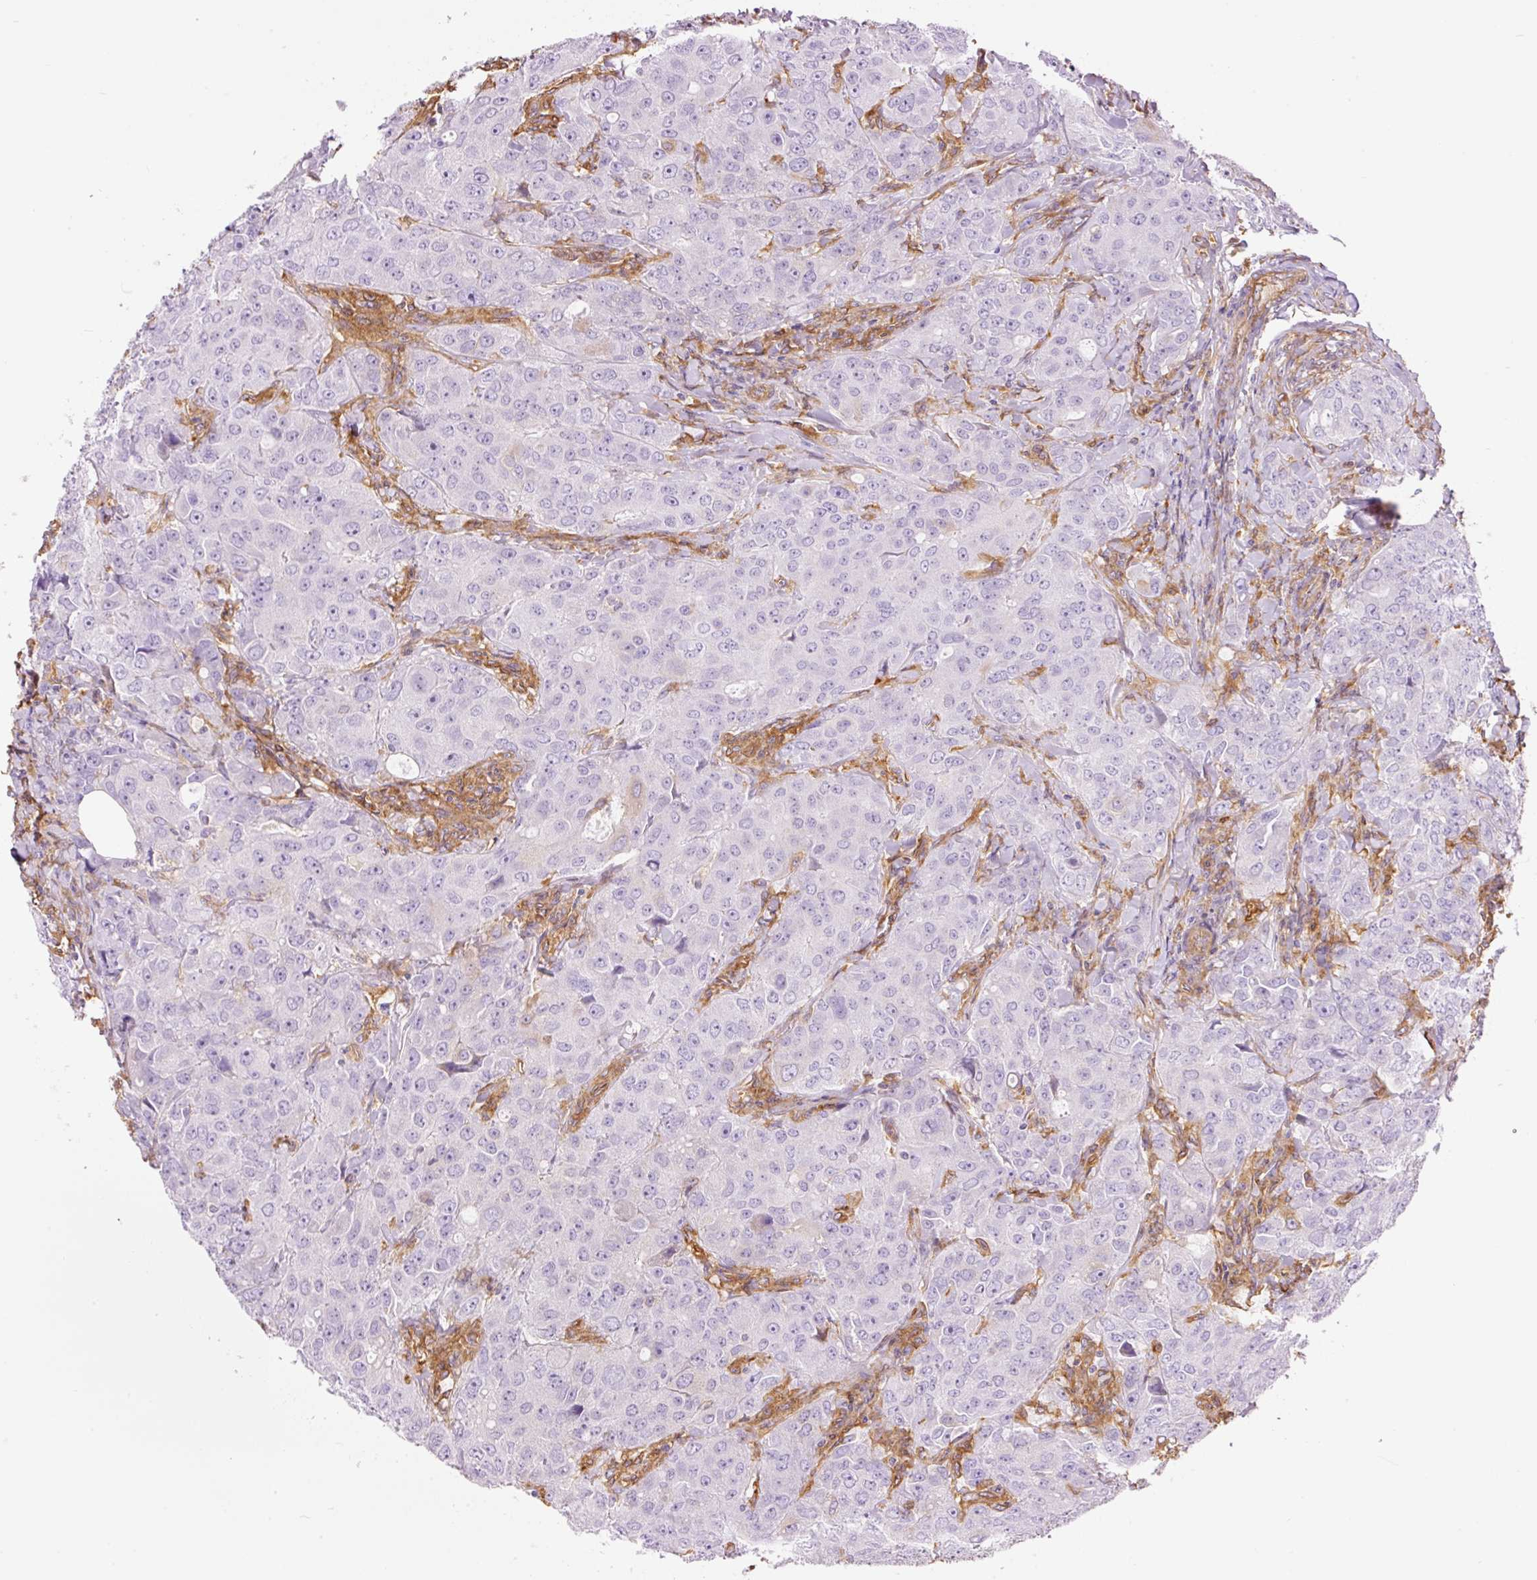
{"staining": {"intensity": "negative", "quantity": "none", "location": "none"}, "tissue": "breast cancer", "cell_type": "Tumor cells", "image_type": "cancer", "snomed": [{"axis": "morphology", "description": "Duct carcinoma"}, {"axis": "topography", "description": "Breast"}], "caption": "Breast cancer stained for a protein using immunohistochemistry reveals no staining tumor cells.", "gene": "IL10RB", "patient": {"sex": "female", "age": 43}}